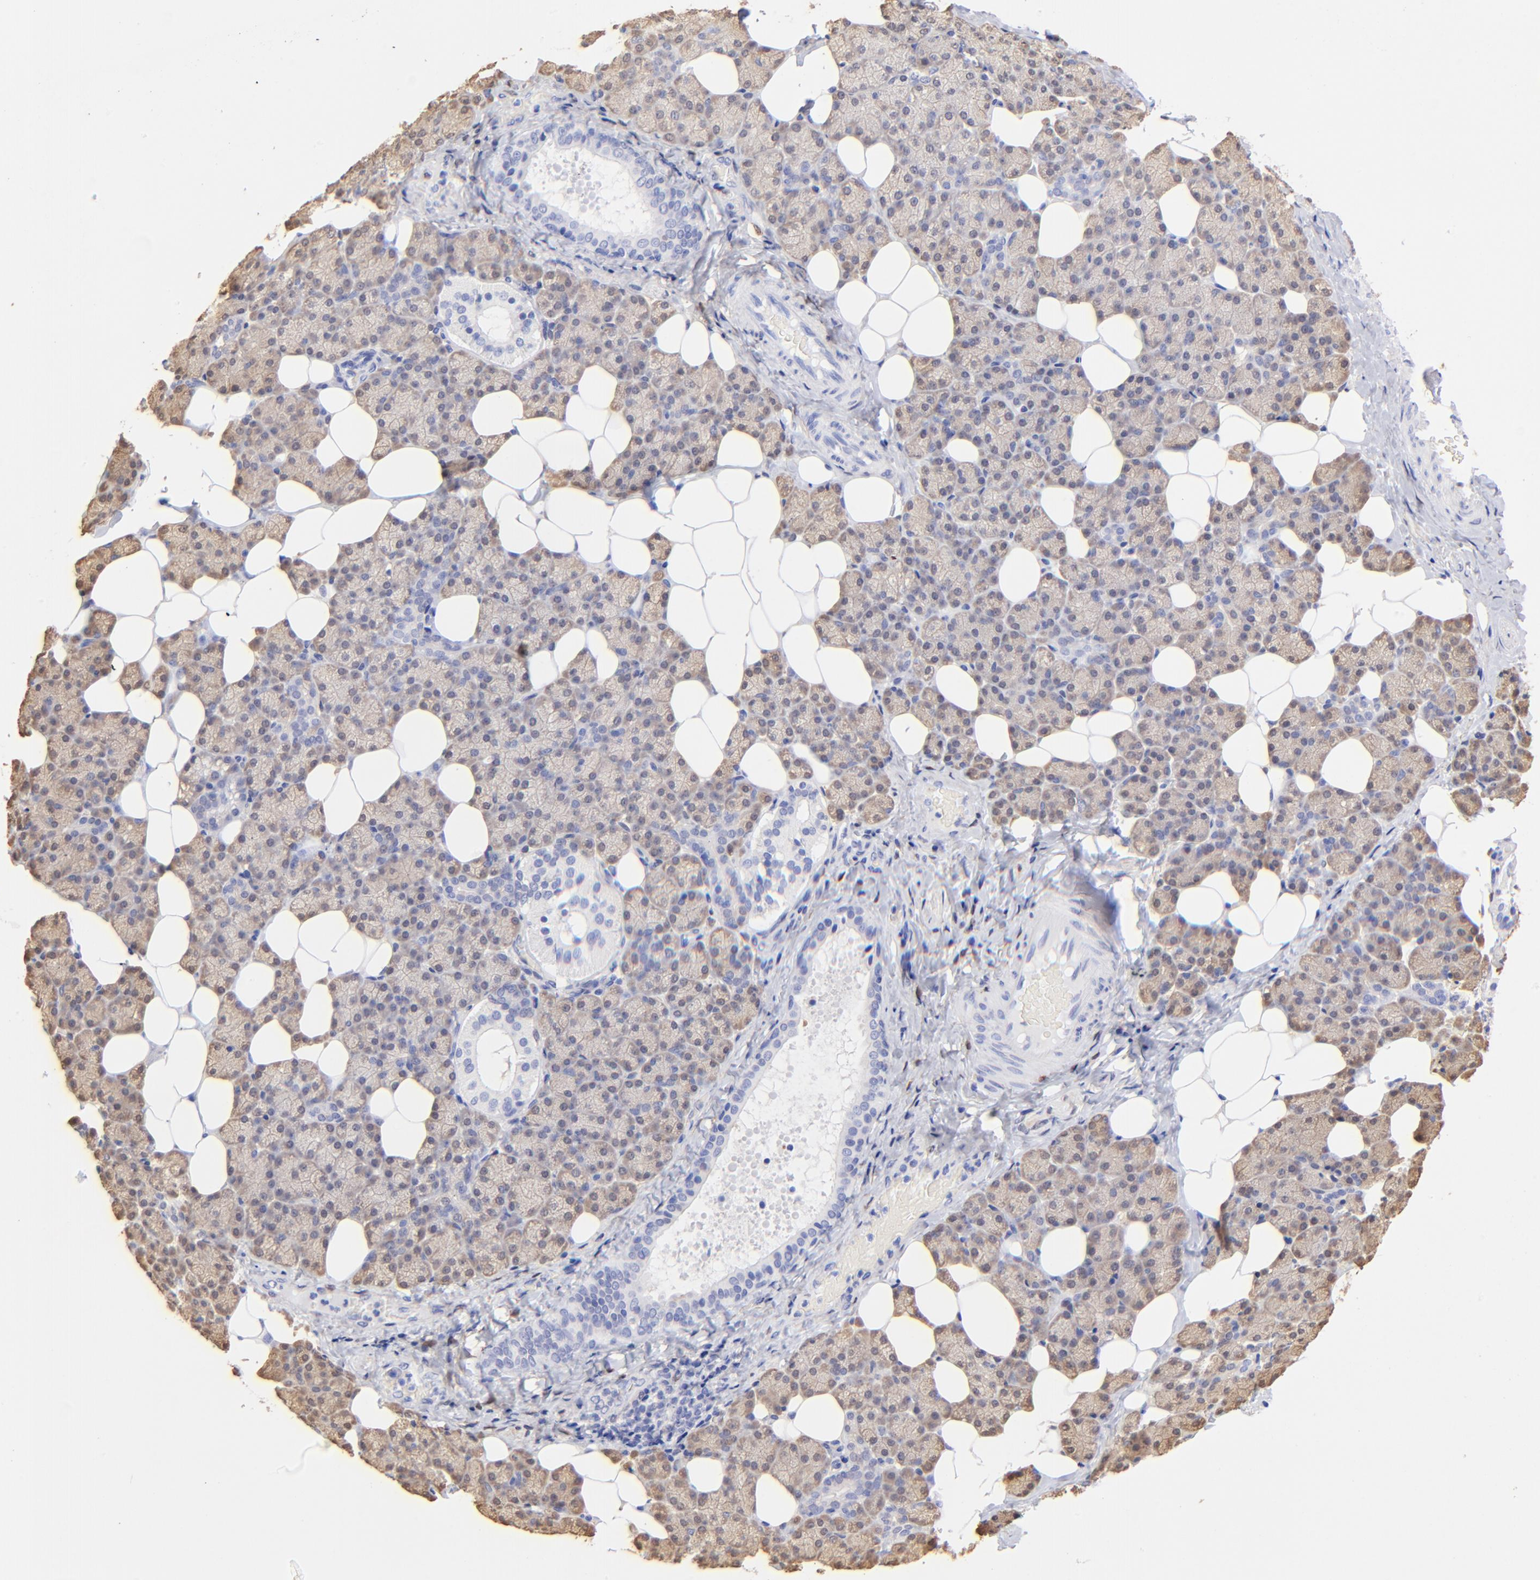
{"staining": {"intensity": "weak", "quantity": "<25%", "location": "cytoplasmic/membranous"}, "tissue": "salivary gland", "cell_type": "Glandular cells", "image_type": "normal", "snomed": [{"axis": "morphology", "description": "Normal tissue, NOS"}, {"axis": "topography", "description": "Lymph node"}, {"axis": "topography", "description": "Salivary gland"}], "caption": "Image shows no significant protein staining in glandular cells of normal salivary gland. (IHC, brightfield microscopy, high magnification).", "gene": "ALDH1A1", "patient": {"sex": "male", "age": 8}}